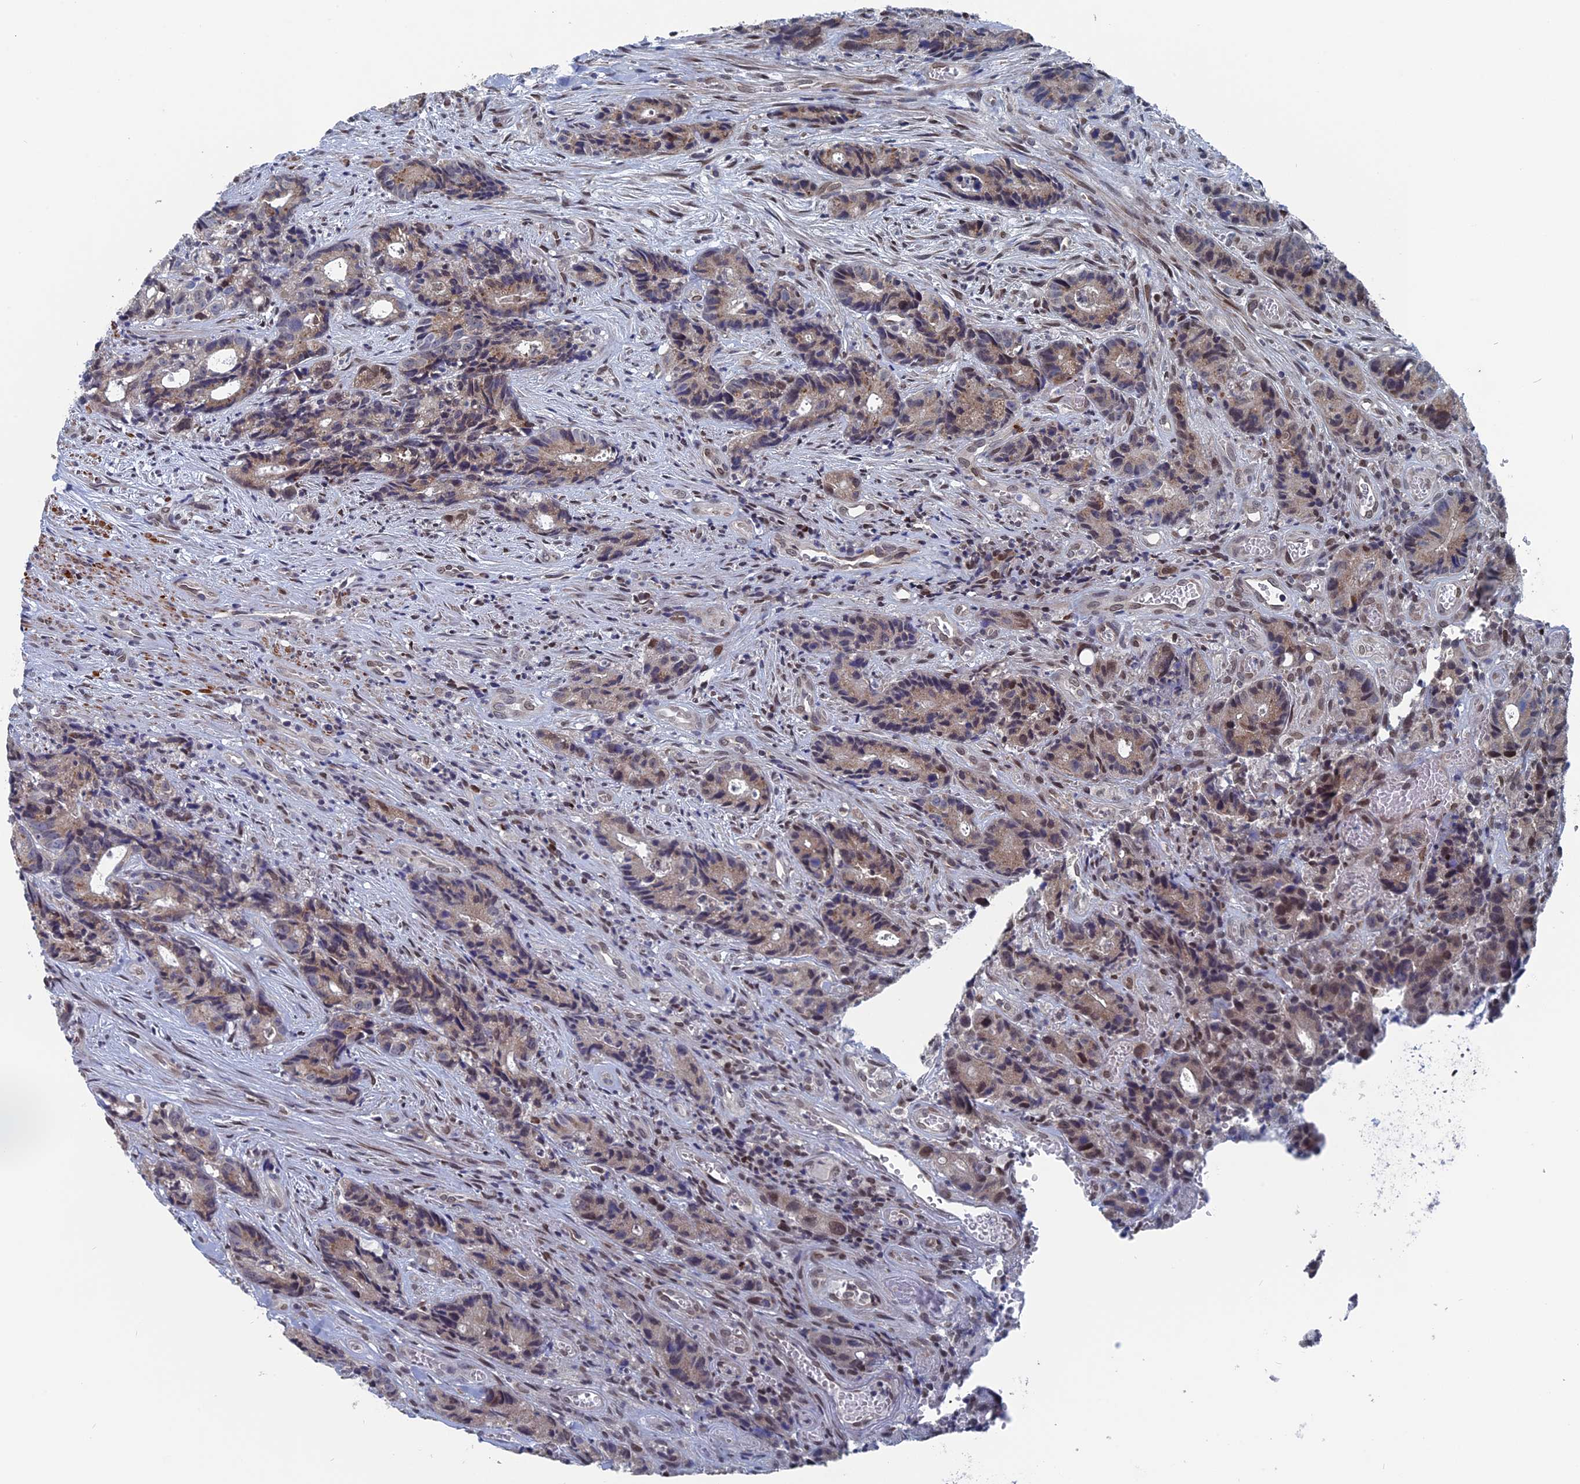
{"staining": {"intensity": "weak", "quantity": "<25%", "location": "cytoplasmic/membranous,nuclear"}, "tissue": "colorectal cancer", "cell_type": "Tumor cells", "image_type": "cancer", "snomed": [{"axis": "morphology", "description": "Adenocarcinoma, NOS"}, {"axis": "topography", "description": "Colon"}], "caption": "Protein analysis of colorectal cancer exhibits no significant positivity in tumor cells. (Stains: DAB (3,3'-diaminobenzidine) immunohistochemistry (IHC) with hematoxylin counter stain, Microscopy: brightfield microscopy at high magnification).", "gene": "MTRF1", "patient": {"sex": "female", "age": 57}}